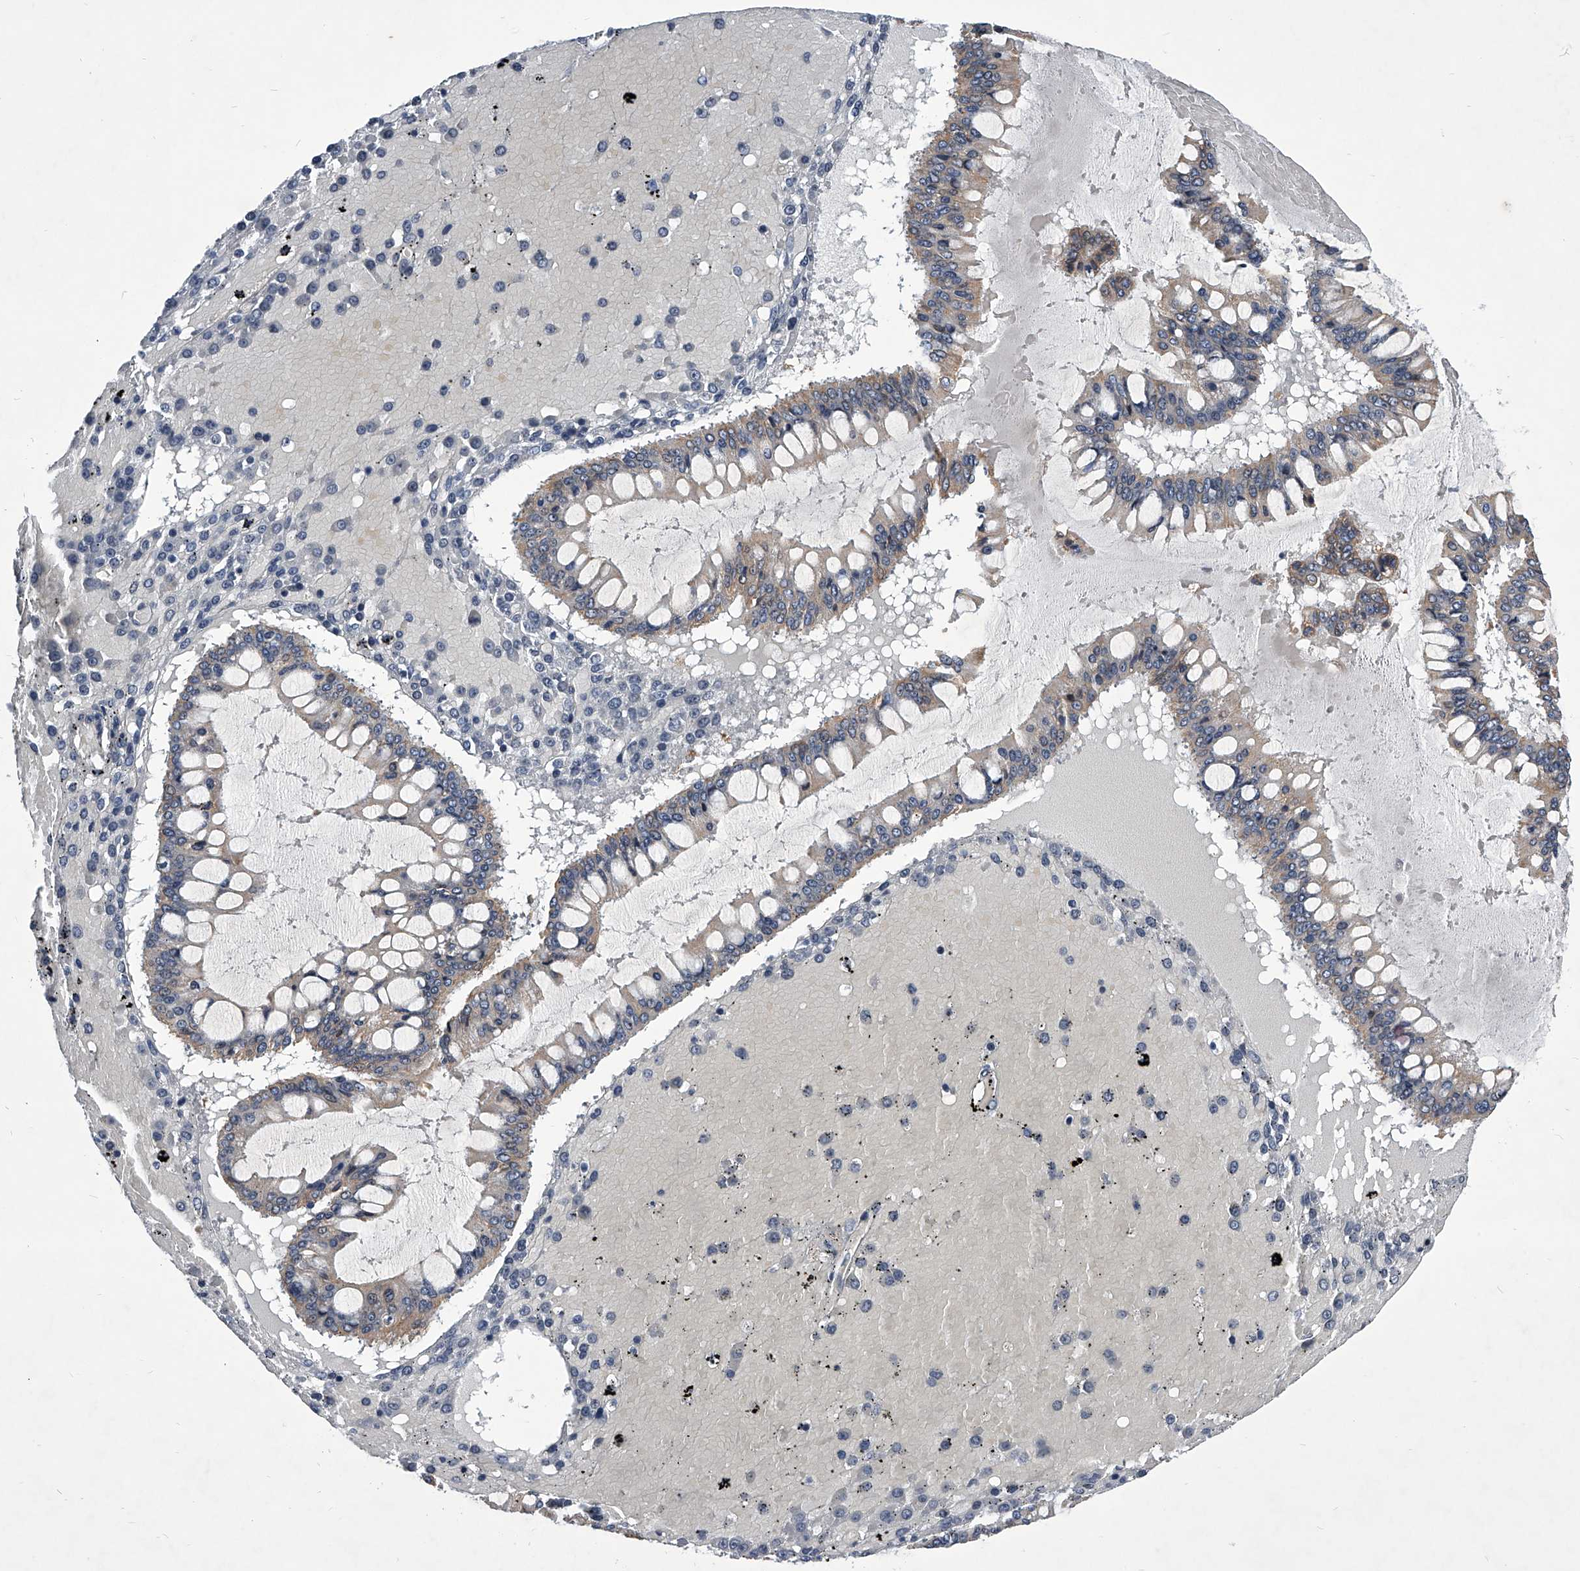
{"staining": {"intensity": "moderate", "quantity": "25%-75%", "location": "cytoplasmic/membranous"}, "tissue": "ovarian cancer", "cell_type": "Tumor cells", "image_type": "cancer", "snomed": [{"axis": "morphology", "description": "Cystadenocarcinoma, mucinous, NOS"}, {"axis": "topography", "description": "Ovary"}], "caption": "A high-resolution photomicrograph shows immunohistochemistry staining of ovarian cancer (mucinous cystadenocarcinoma), which exhibits moderate cytoplasmic/membranous expression in about 25%-75% of tumor cells.", "gene": "ZNF76", "patient": {"sex": "female", "age": 73}}